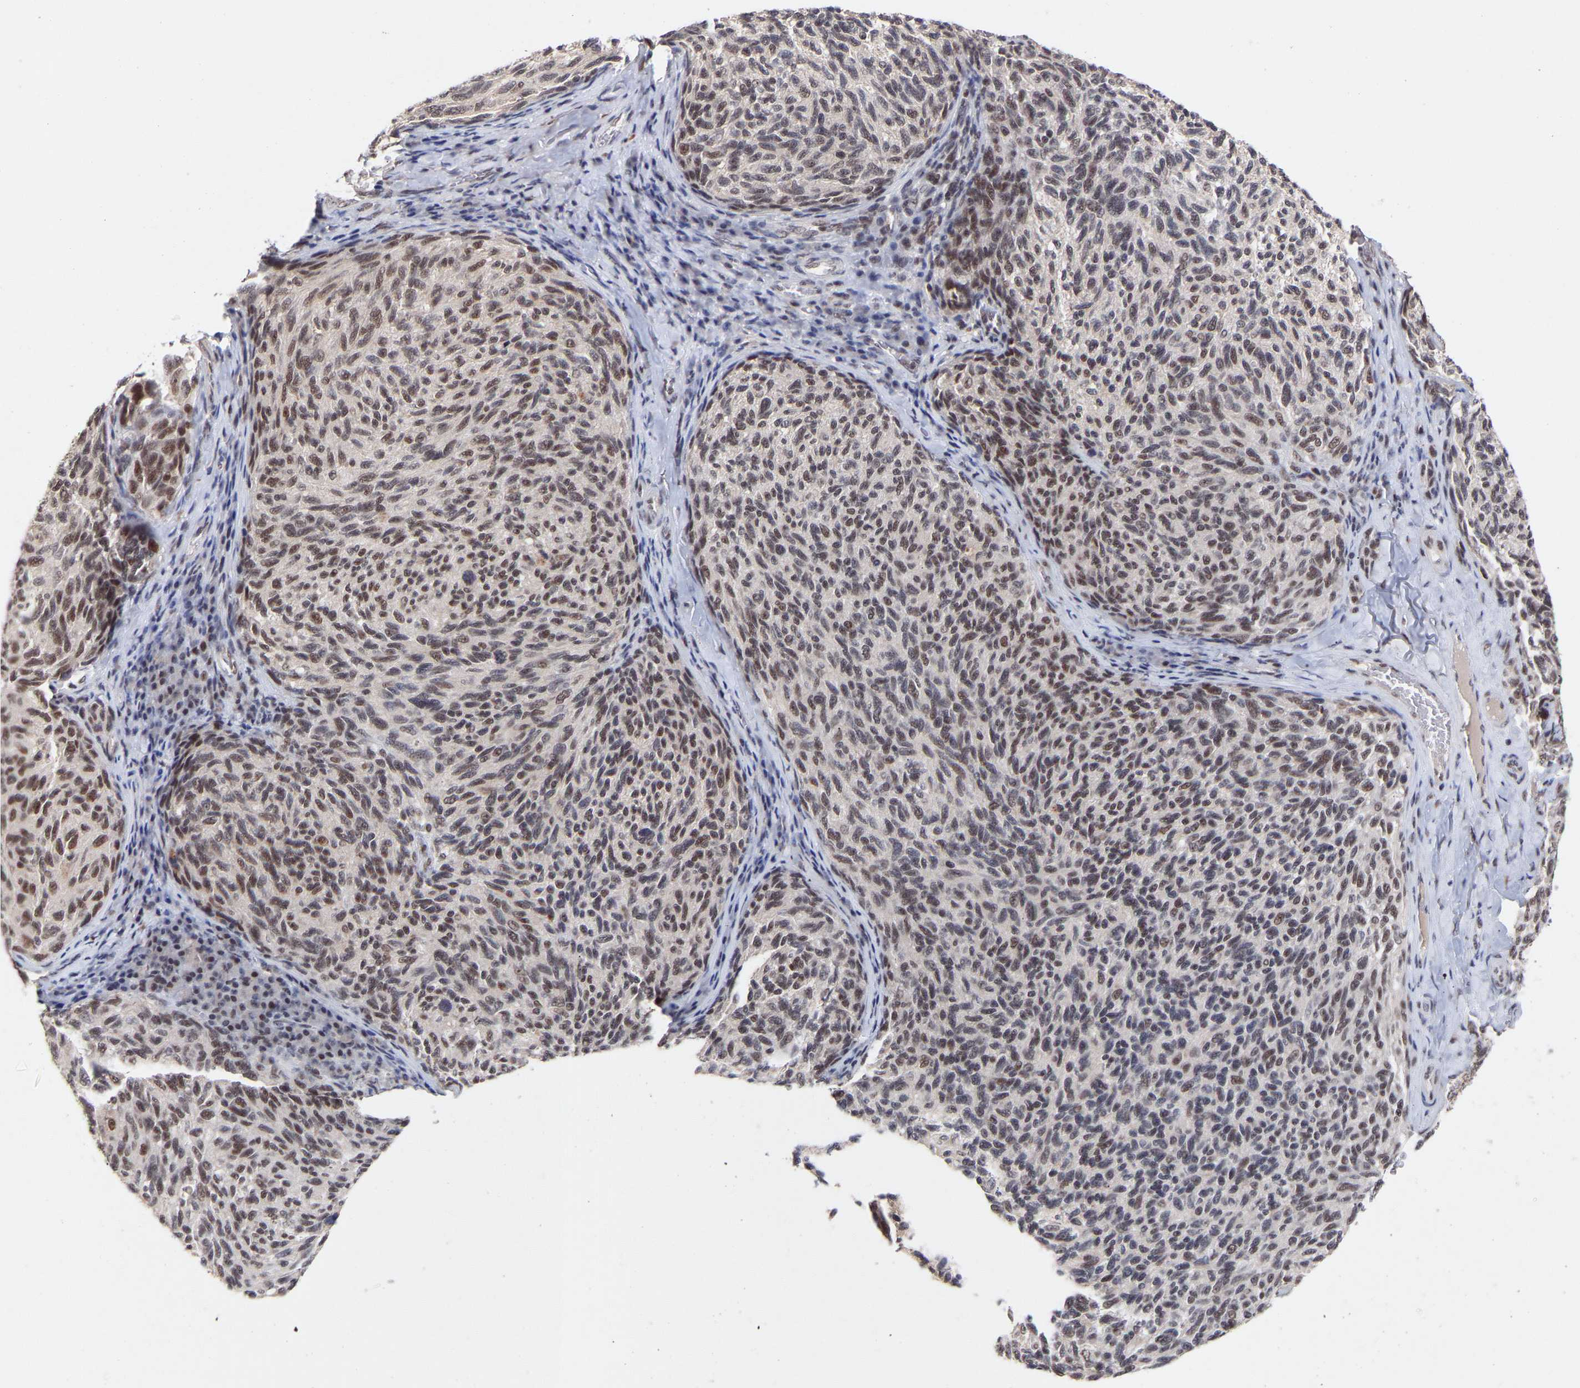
{"staining": {"intensity": "moderate", "quantity": "25%-75%", "location": "nuclear"}, "tissue": "melanoma", "cell_type": "Tumor cells", "image_type": "cancer", "snomed": [{"axis": "morphology", "description": "Malignant melanoma, NOS"}, {"axis": "topography", "description": "Skin"}], "caption": "Immunohistochemistry (IHC) image of malignant melanoma stained for a protein (brown), which demonstrates medium levels of moderate nuclear positivity in approximately 25%-75% of tumor cells.", "gene": "RBM15", "patient": {"sex": "female", "age": 73}}